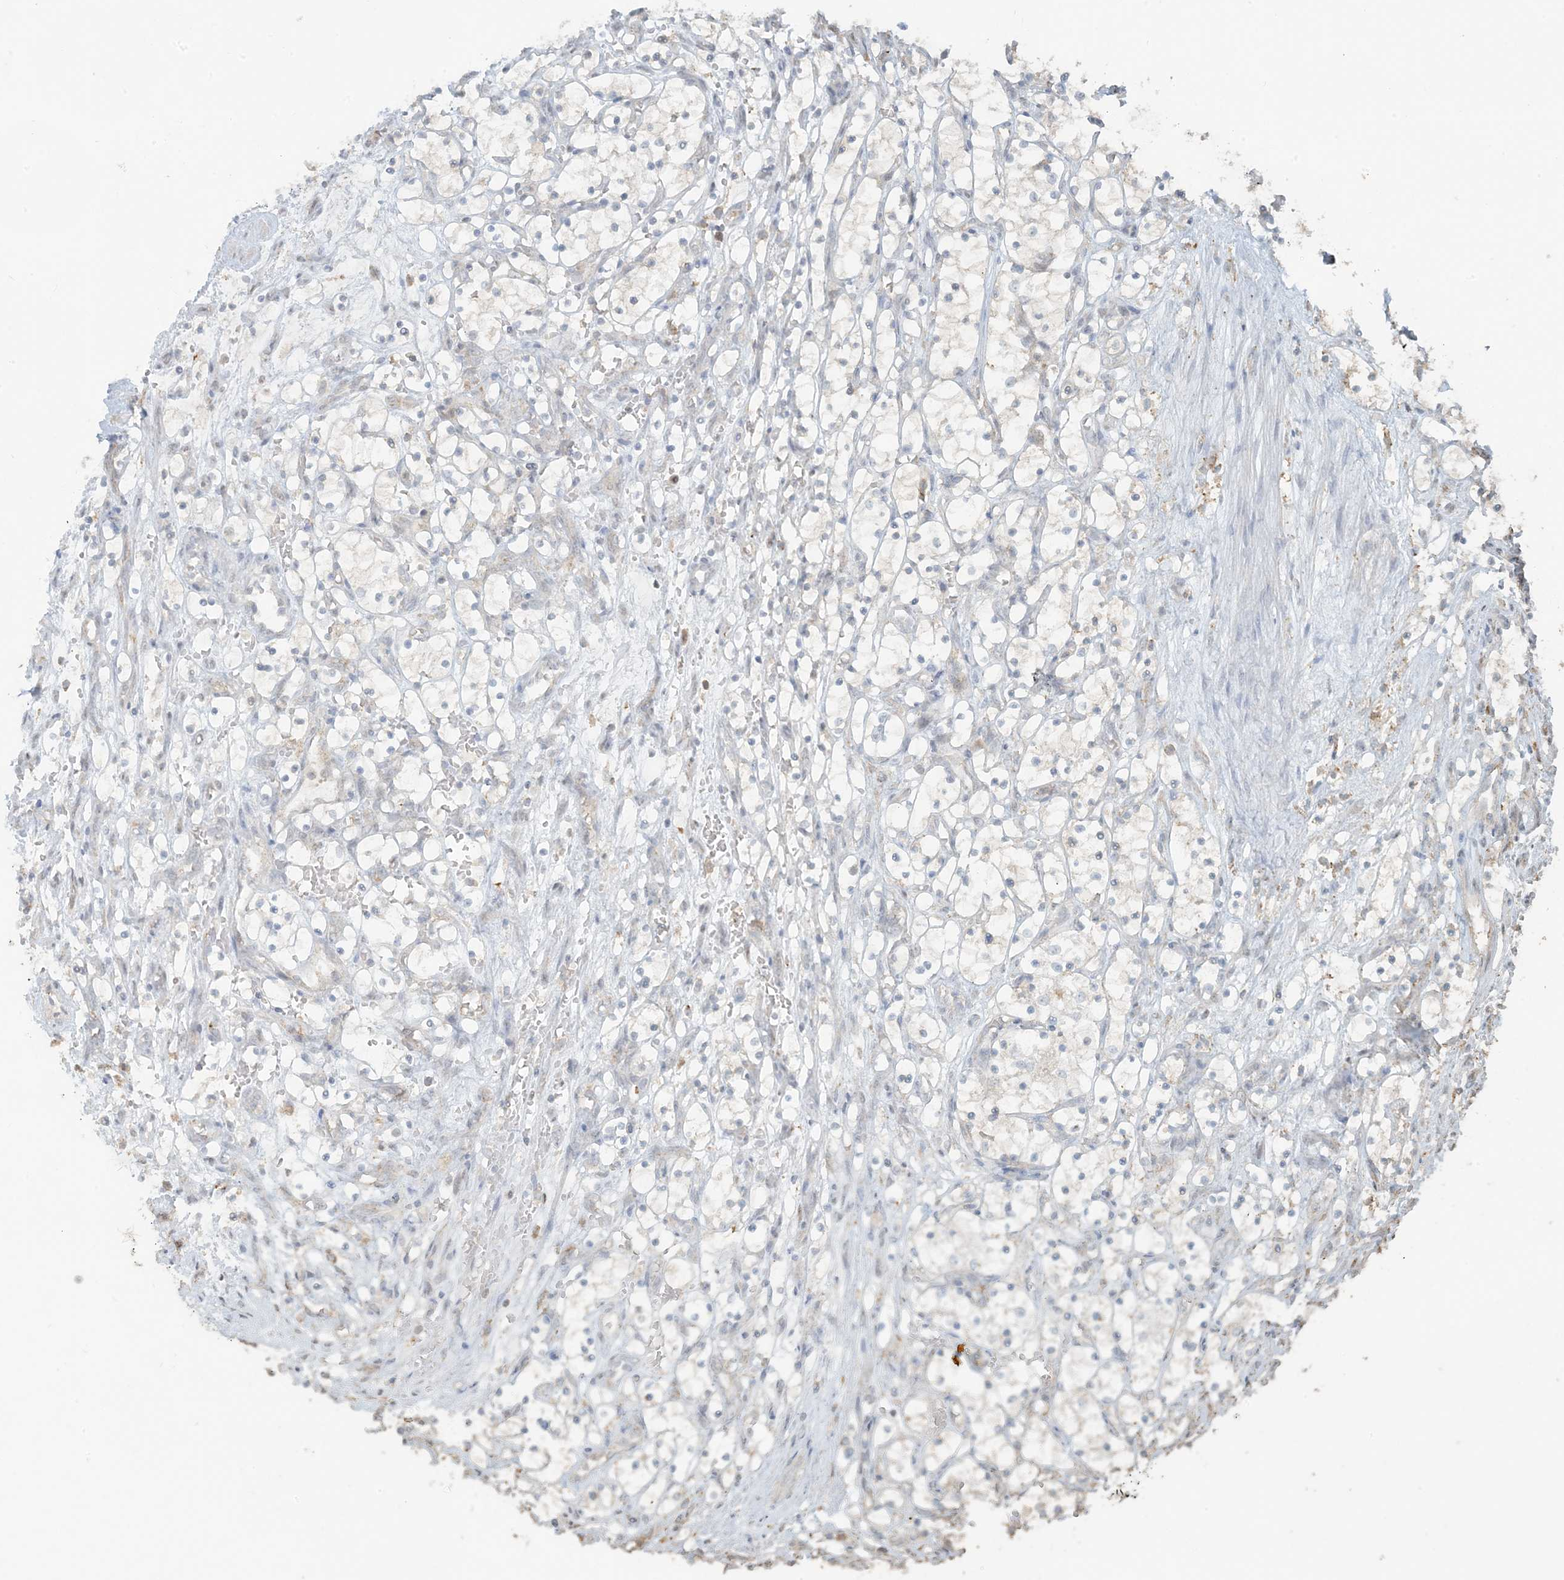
{"staining": {"intensity": "negative", "quantity": "none", "location": "none"}, "tissue": "renal cancer", "cell_type": "Tumor cells", "image_type": "cancer", "snomed": [{"axis": "morphology", "description": "Adenocarcinoma, NOS"}, {"axis": "topography", "description": "Kidney"}], "caption": "A micrograph of renal adenocarcinoma stained for a protein exhibits no brown staining in tumor cells.", "gene": "HACL1", "patient": {"sex": "female", "age": 69}}